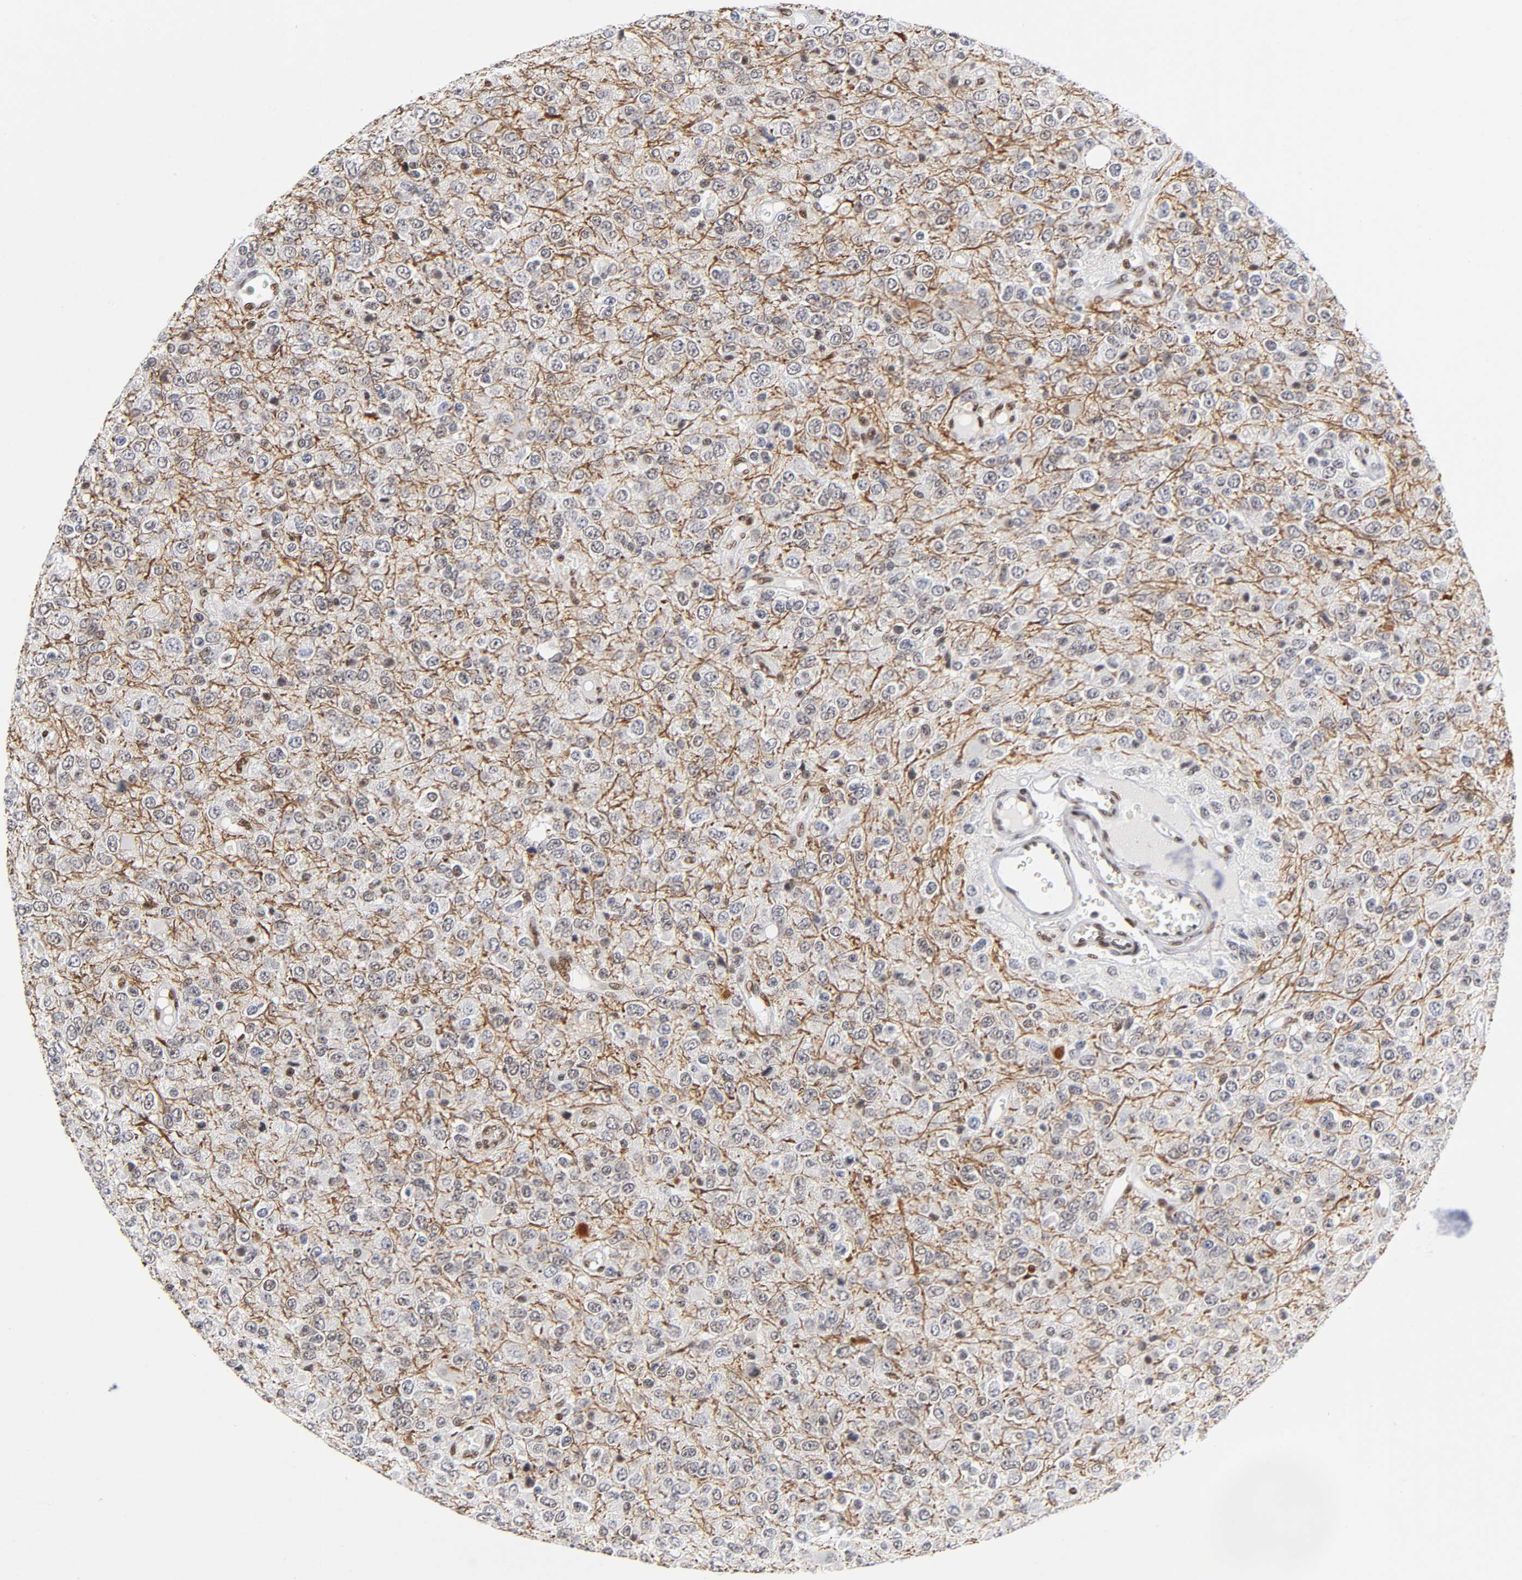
{"staining": {"intensity": "weak", "quantity": "<25%", "location": "nuclear"}, "tissue": "glioma", "cell_type": "Tumor cells", "image_type": "cancer", "snomed": [{"axis": "morphology", "description": "Glioma, malignant, High grade"}, {"axis": "topography", "description": "pancreas cauda"}], "caption": "An immunohistochemistry (IHC) histopathology image of glioma is shown. There is no staining in tumor cells of glioma.", "gene": "NR3C1", "patient": {"sex": "male", "age": 60}}